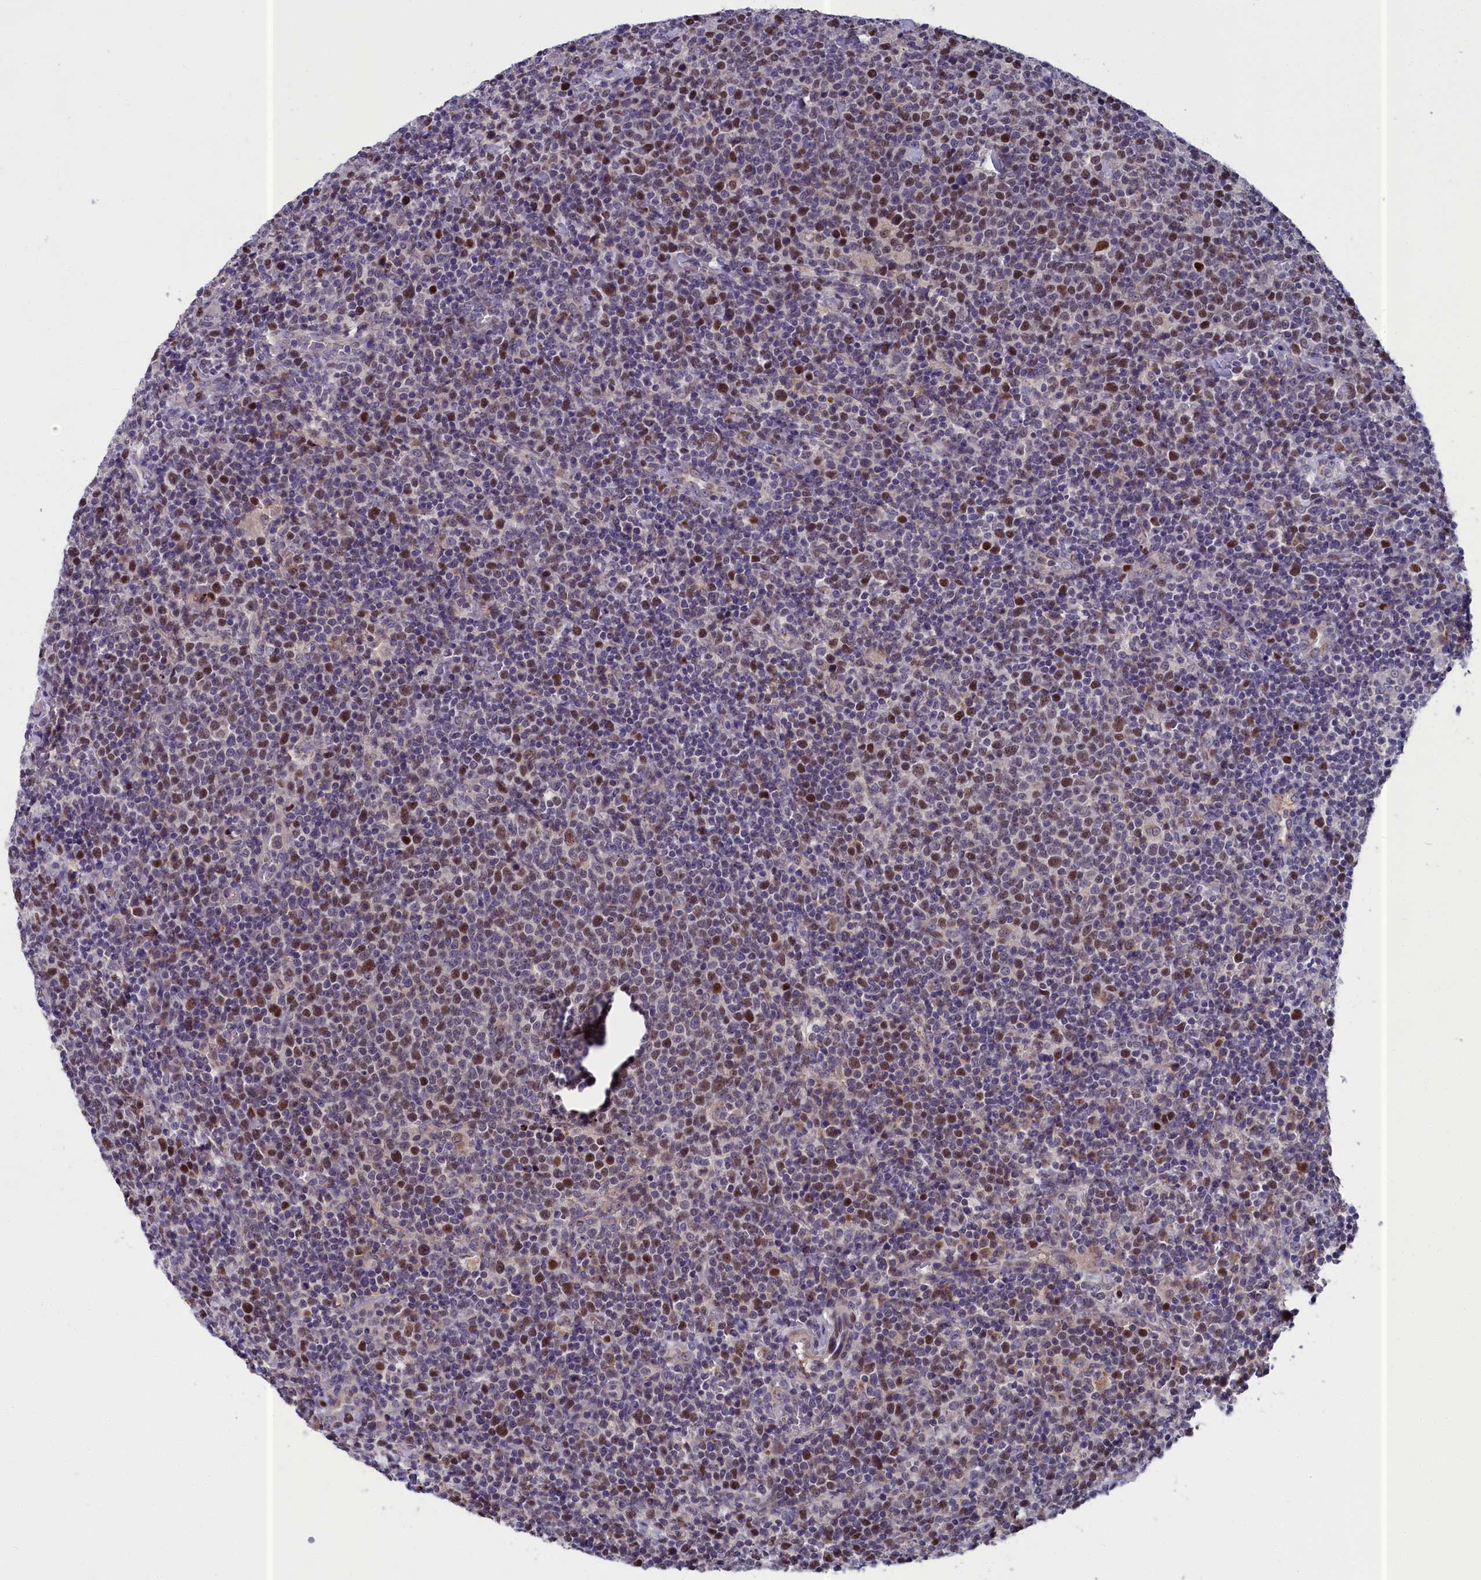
{"staining": {"intensity": "moderate", "quantity": "25%-75%", "location": "nuclear"}, "tissue": "lymphoma", "cell_type": "Tumor cells", "image_type": "cancer", "snomed": [{"axis": "morphology", "description": "Malignant lymphoma, non-Hodgkin's type, High grade"}, {"axis": "topography", "description": "Lymph node"}], "caption": "This is a histology image of immunohistochemistry (IHC) staining of high-grade malignant lymphoma, non-Hodgkin's type, which shows moderate staining in the nuclear of tumor cells.", "gene": "LIG1", "patient": {"sex": "male", "age": 61}}